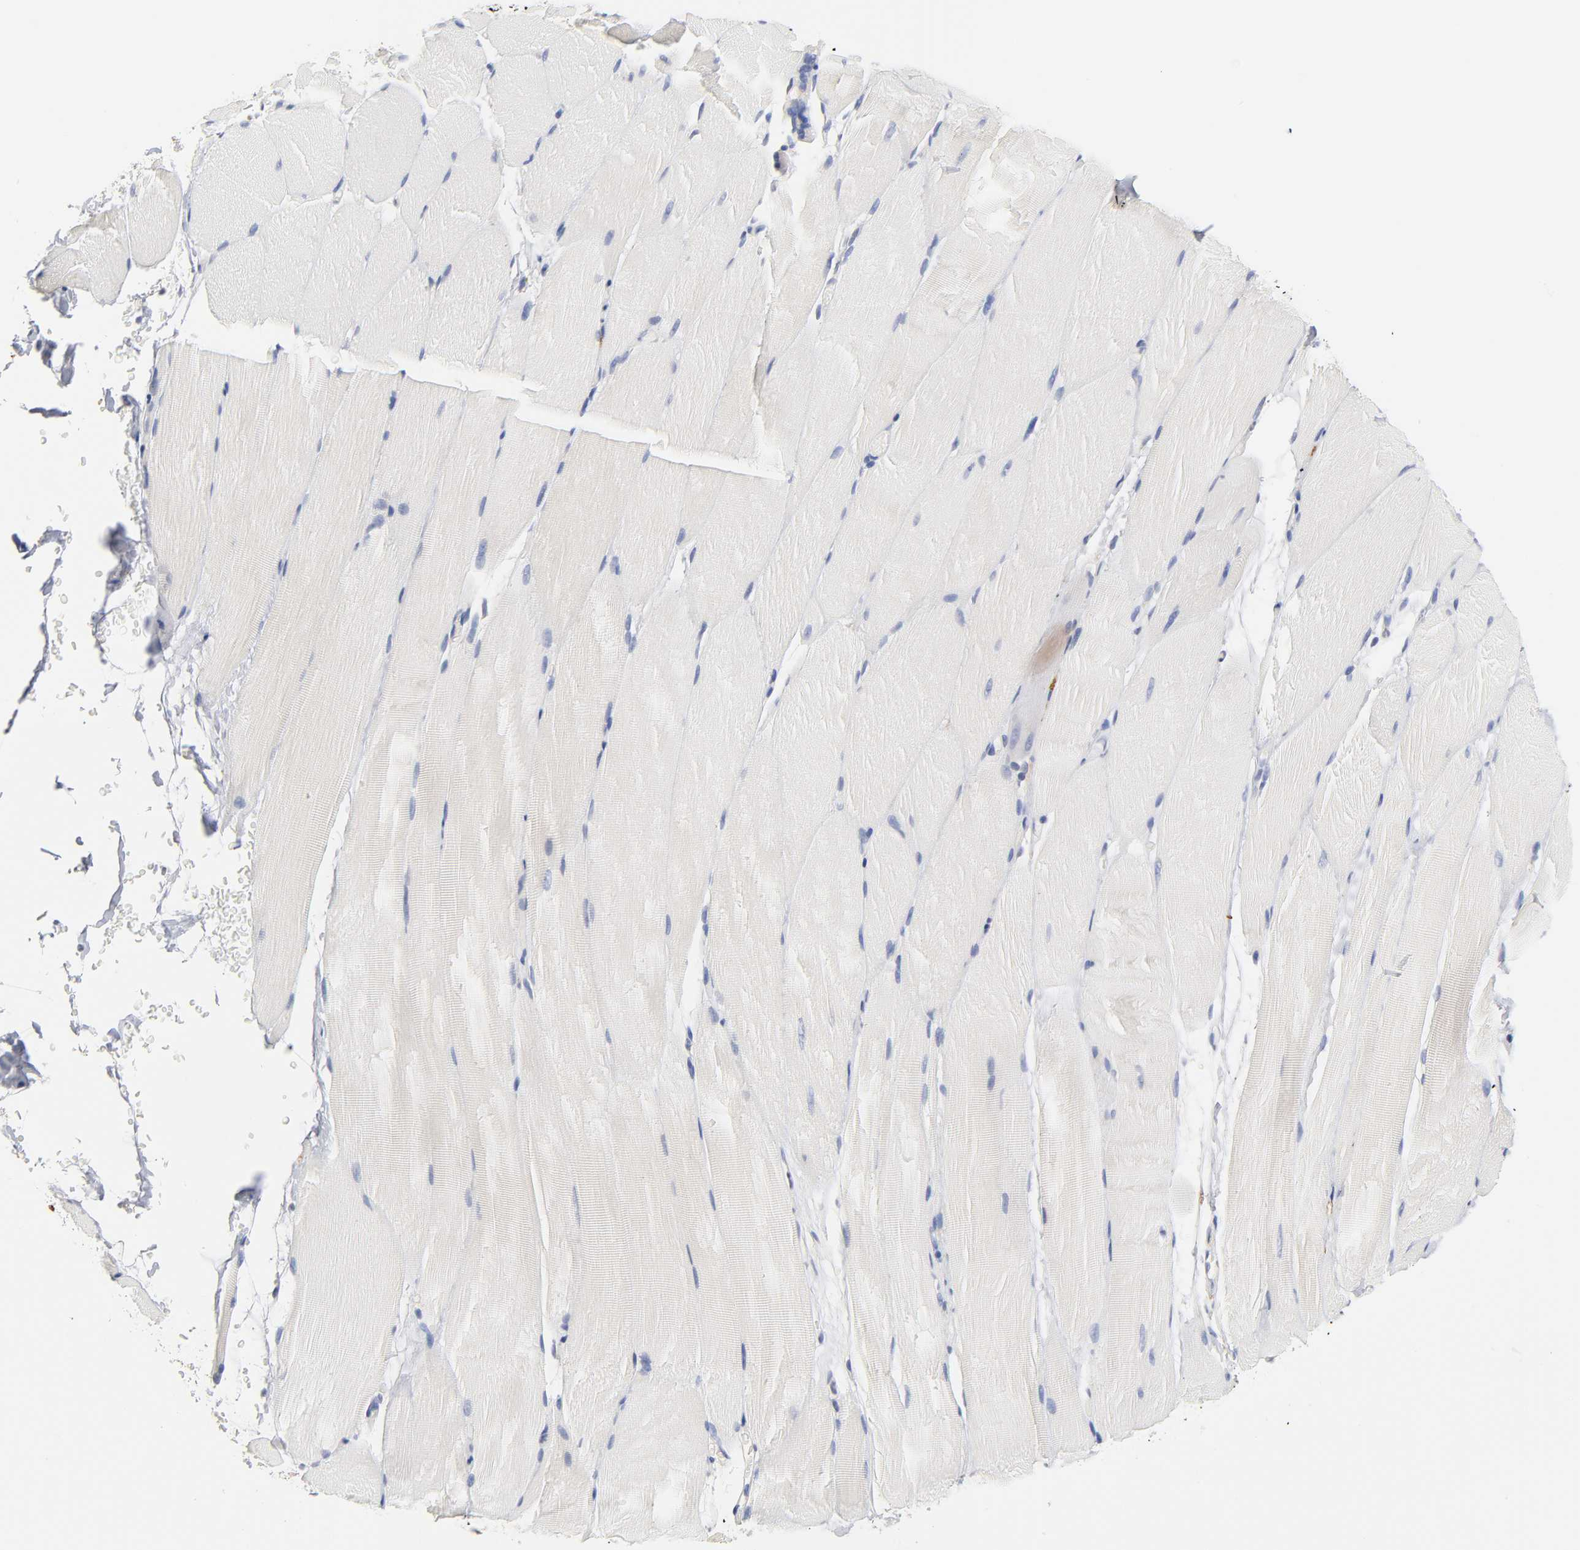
{"staining": {"intensity": "negative", "quantity": "none", "location": "none"}, "tissue": "skeletal muscle", "cell_type": "Myocytes", "image_type": "normal", "snomed": [{"axis": "morphology", "description": "Normal tissue, NOS"}, {"axis": "topography", "description": "Skeletal muscle"}, {"axis": "topography", "description": "Parathyroid gland"}], "caption": "Human skeletal muscle stained for a protein using immunohistochemistry (IHC) exhibits no expression in myocytes.", "gene": "C17orf75", "patient": {"sex": "female", "age": 37}}